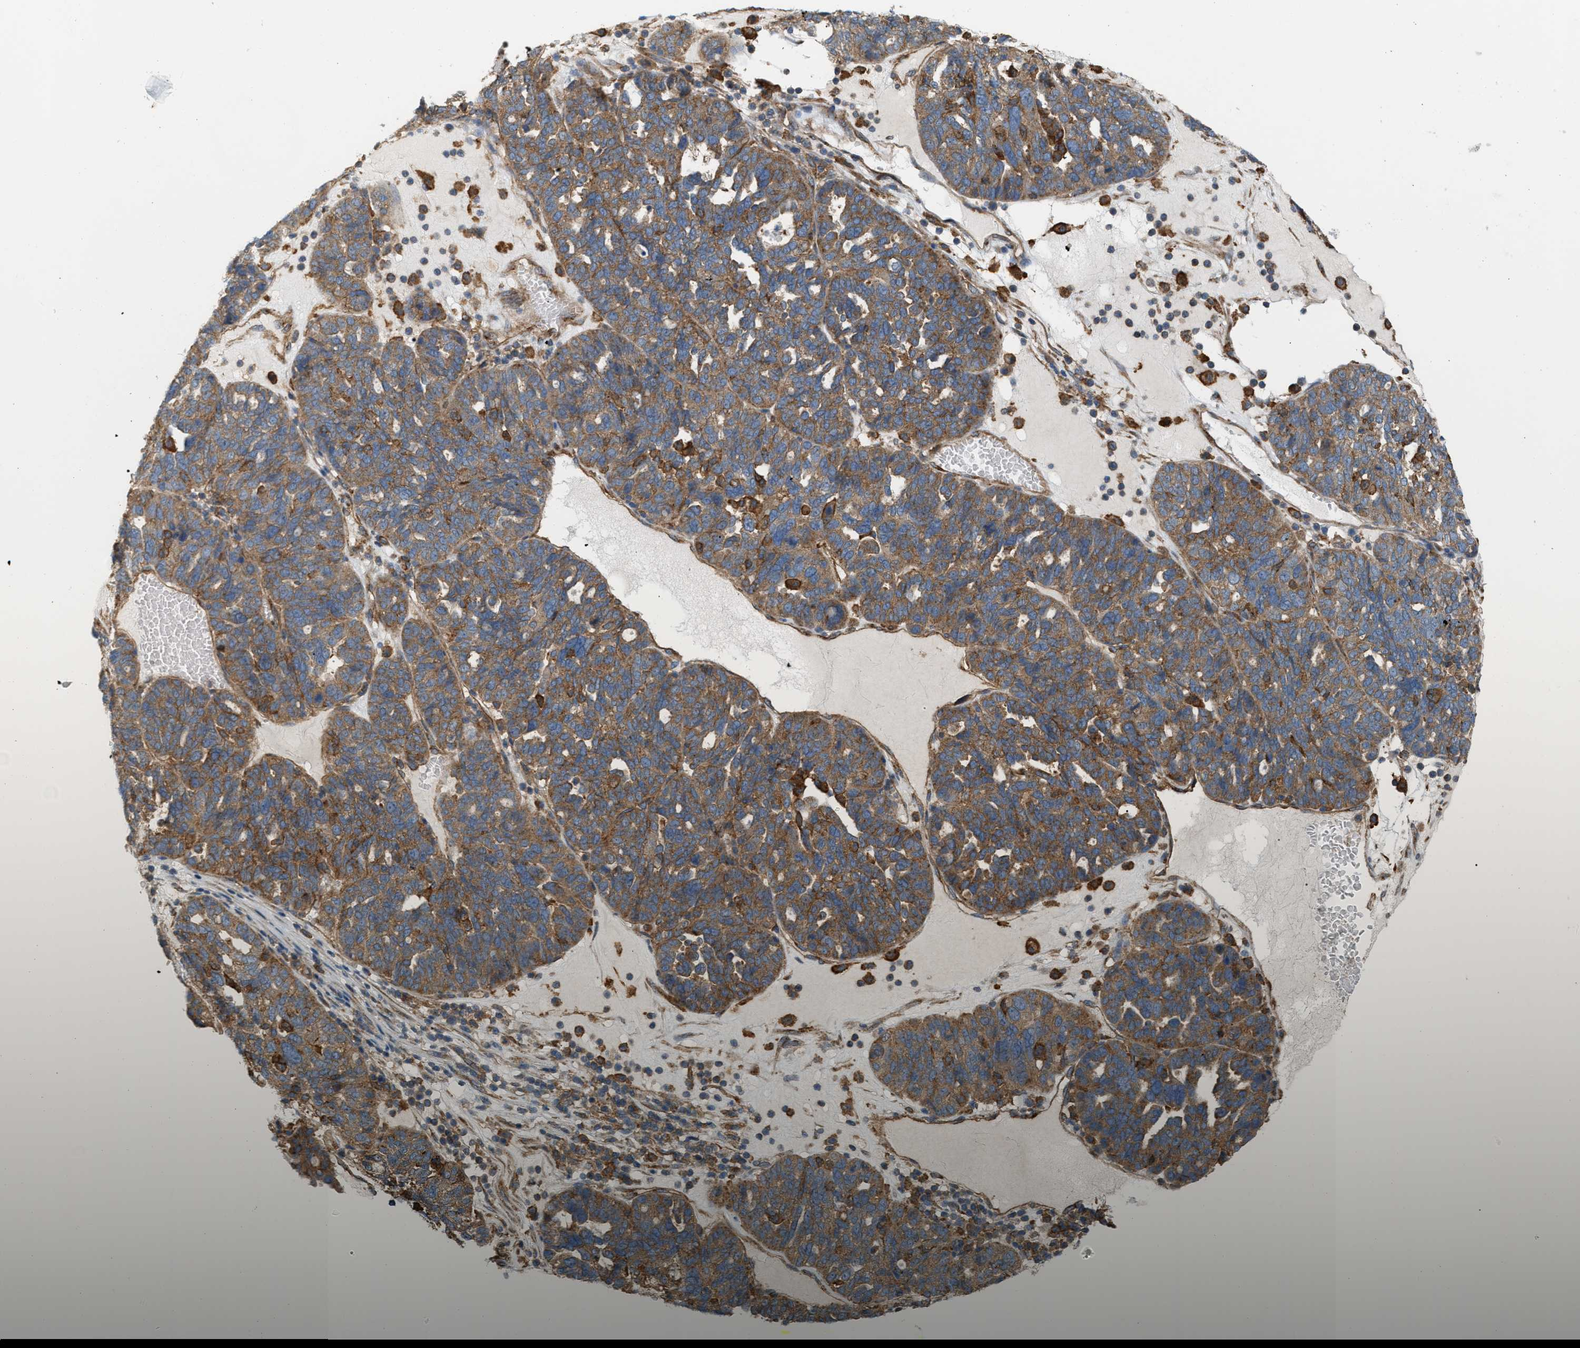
{"staining": {"intensity": "moderate", "quantity": ">75%", "location": "cytoplasmic/membranous"}, "tissue": "ovarian cancer", "cell_type": "Tumor cells", "image_type": "cancer", "snomed": [{"axis": "morphology", "description": "Cystadenocarcinoma, serous, NOS"}, {"axis": "topography", "description": "Ovary"}], "caption": "High-power microscopy captured an immunohistochemistry (IHC) image of ovarian cancer, revealing moderate cytoplasmic/membranous expression in approximately >75% of tumor cells.", "gene": "PICALM", "patient": {"sex": "female", "age": 59}}